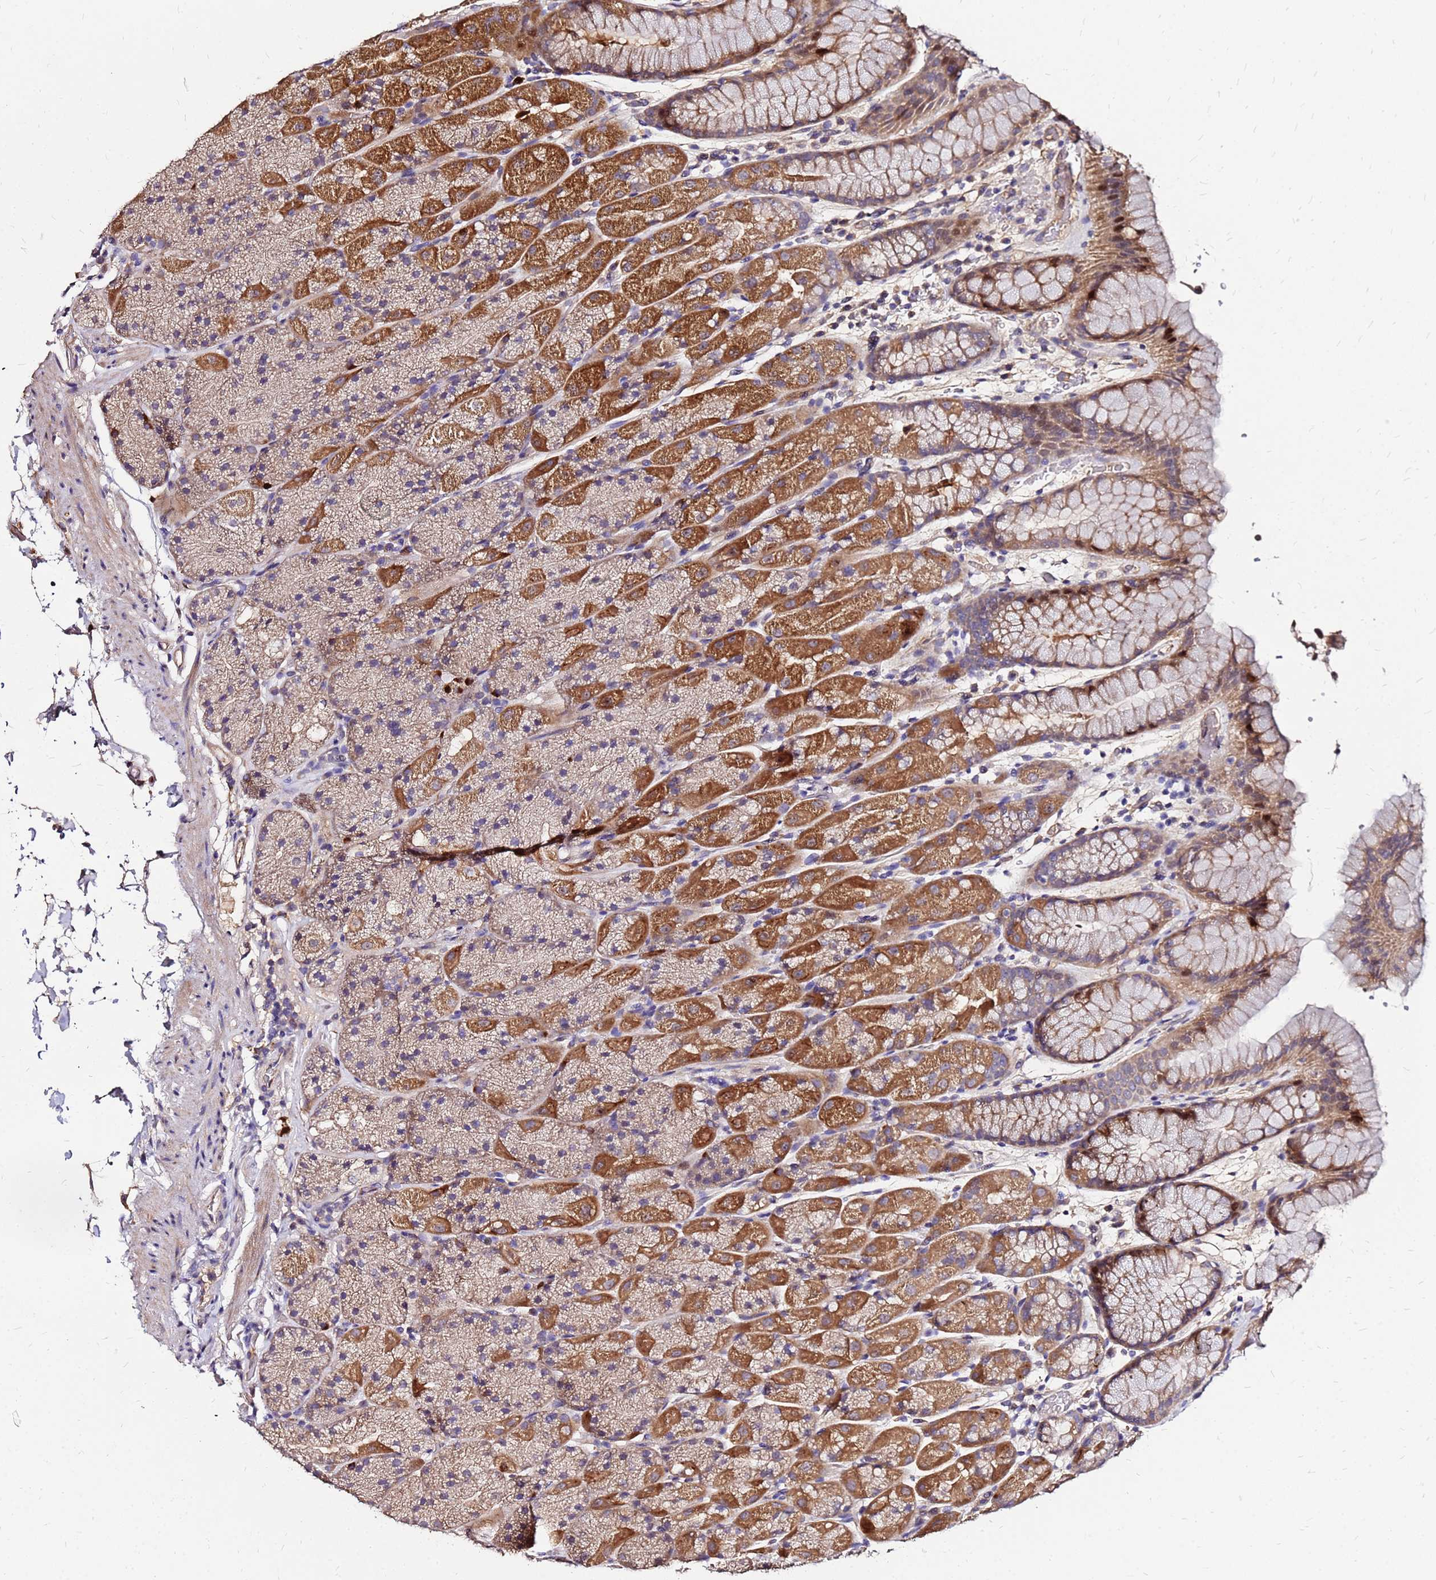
{"staining": {"intensity": "moderate", "quantity": "25%-75%", "location": "cytoplasmic/membranous"}, "tissue": "stomach", "cell_type": "Glandular cells", "image_type": "normal", "snomed": [{"axis": "morphology", "description": "Normal tissue, NOS"}, {"axis": "topography", "description": "Stomach, upper"}, {"axis": "topography", "description": "Stomach, lower"}], "caption": "IHC of unremarkable human stomach shows medium levels of moderate cytoplasmic/membranous positivity in approximately 25%-75% of glandular cells.", "gene": "ARHGEF35", "patient": {"sex": "male", "age": 67}}